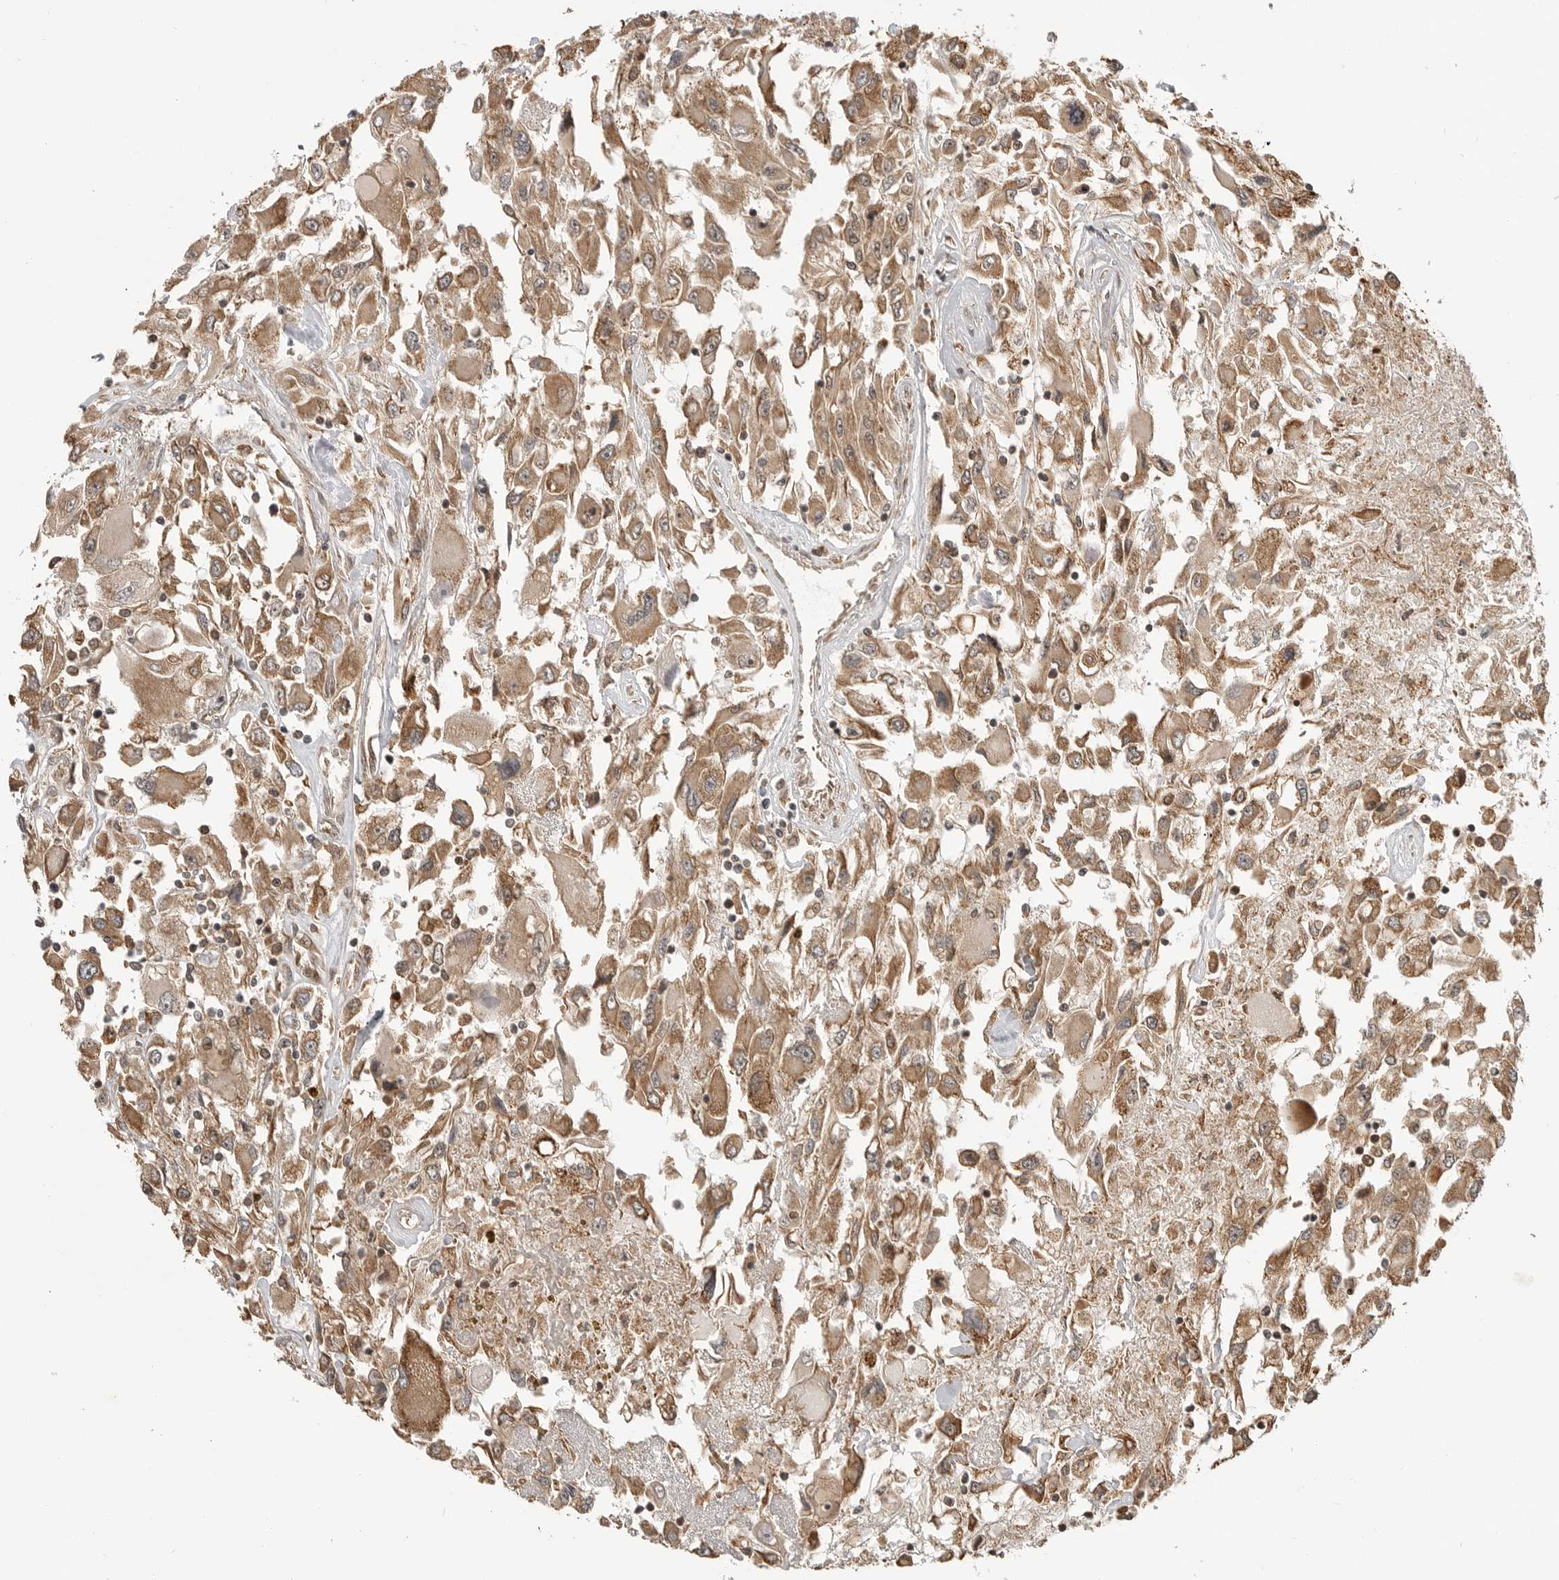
{"staining": {"intensity": "moderate", "quantity": ">75%", "location": "cytoplasmic/membranous"}, "tissue": "renal cancer", "cell_type": "Tumor cells", "image_type": "cancer", "snomed": [{"axis": "morphology", "description": "Adenocarcinoma, NOS"}, {"axis": "topography", "description": "Kidney"}], "caption": "Protein expression analysis of renal adenocarcinoma shows moderate cytoplasmic/membranous staining in approximately >75% of tumor cells. Using DAB (3,3'-diaminobenzidine) (brown) and hematoxylin (blue) stains, captured at high magnification using brightfield microscopy.", "gene": "BMP2K", "patient": {"sex": "female", "age": 52}}